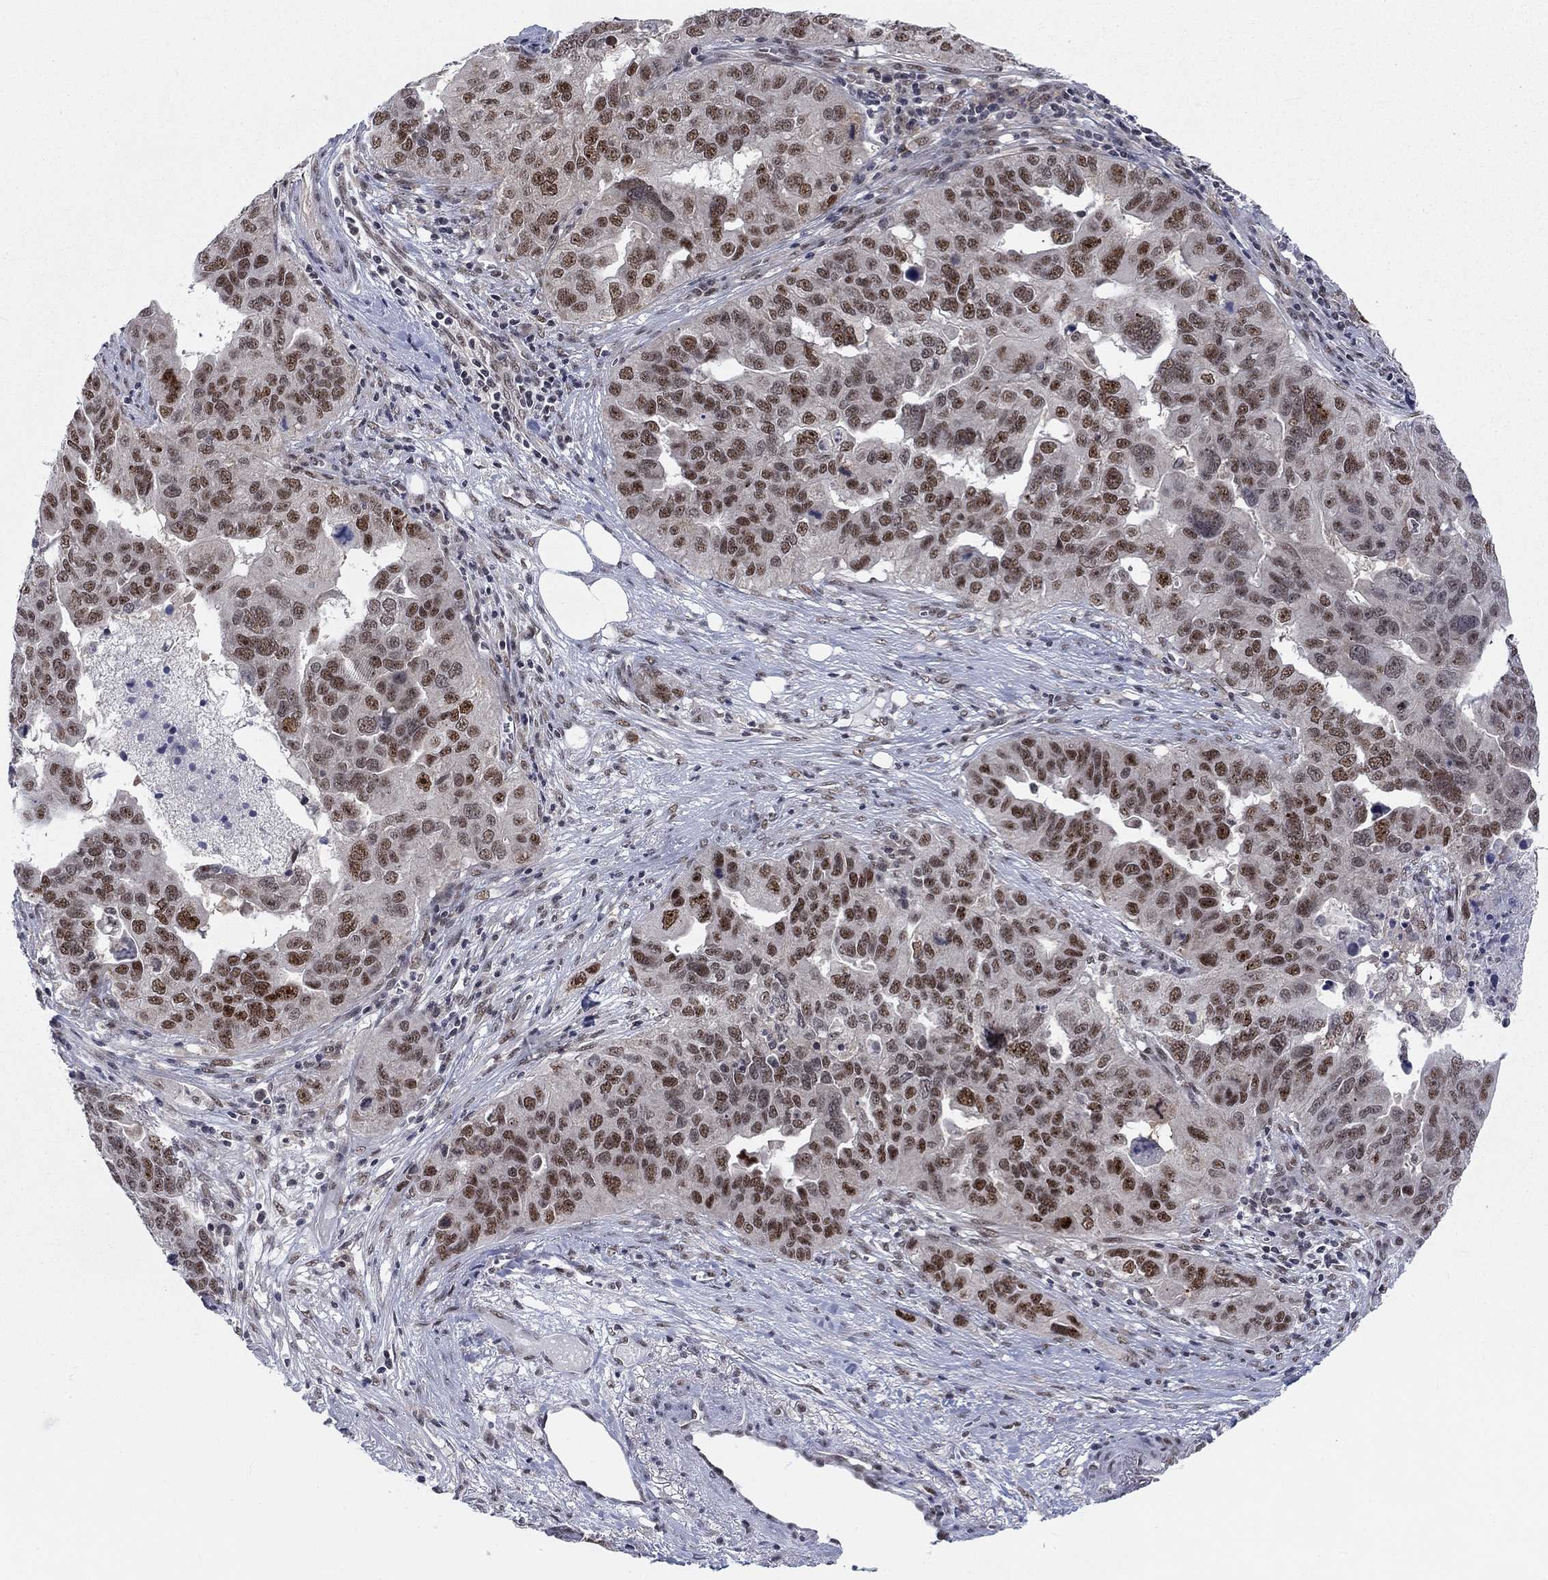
{"staining": {"intensity": "strong", "quantity": "25%-75%", "location": "nuclear"}, "tissue": "ovarian cancer", "cell_type": "Tumor cells", "image_type": "cancer", "snomed": [{"axis": "morphology", "description": "Carcinoma, endometroid"}, {"axis": "topography", "description": "Soft tissue"}, {"axis": "topography", "description": "Ovary"}], "caption": "The histopathology image exhibits immunohistochemical staining of ovarian cancer. There is strong nuclear staining is identified in approximately 25%-75% of tumor cells. Using DAB (3,3'-diaminobenzidine) (brown) and hematoxylin (blue) stains, captured at high magnification using brightfield microscopy.", "gene": "FYTTD1", "patient": {"sex": "female", "age": 52}}